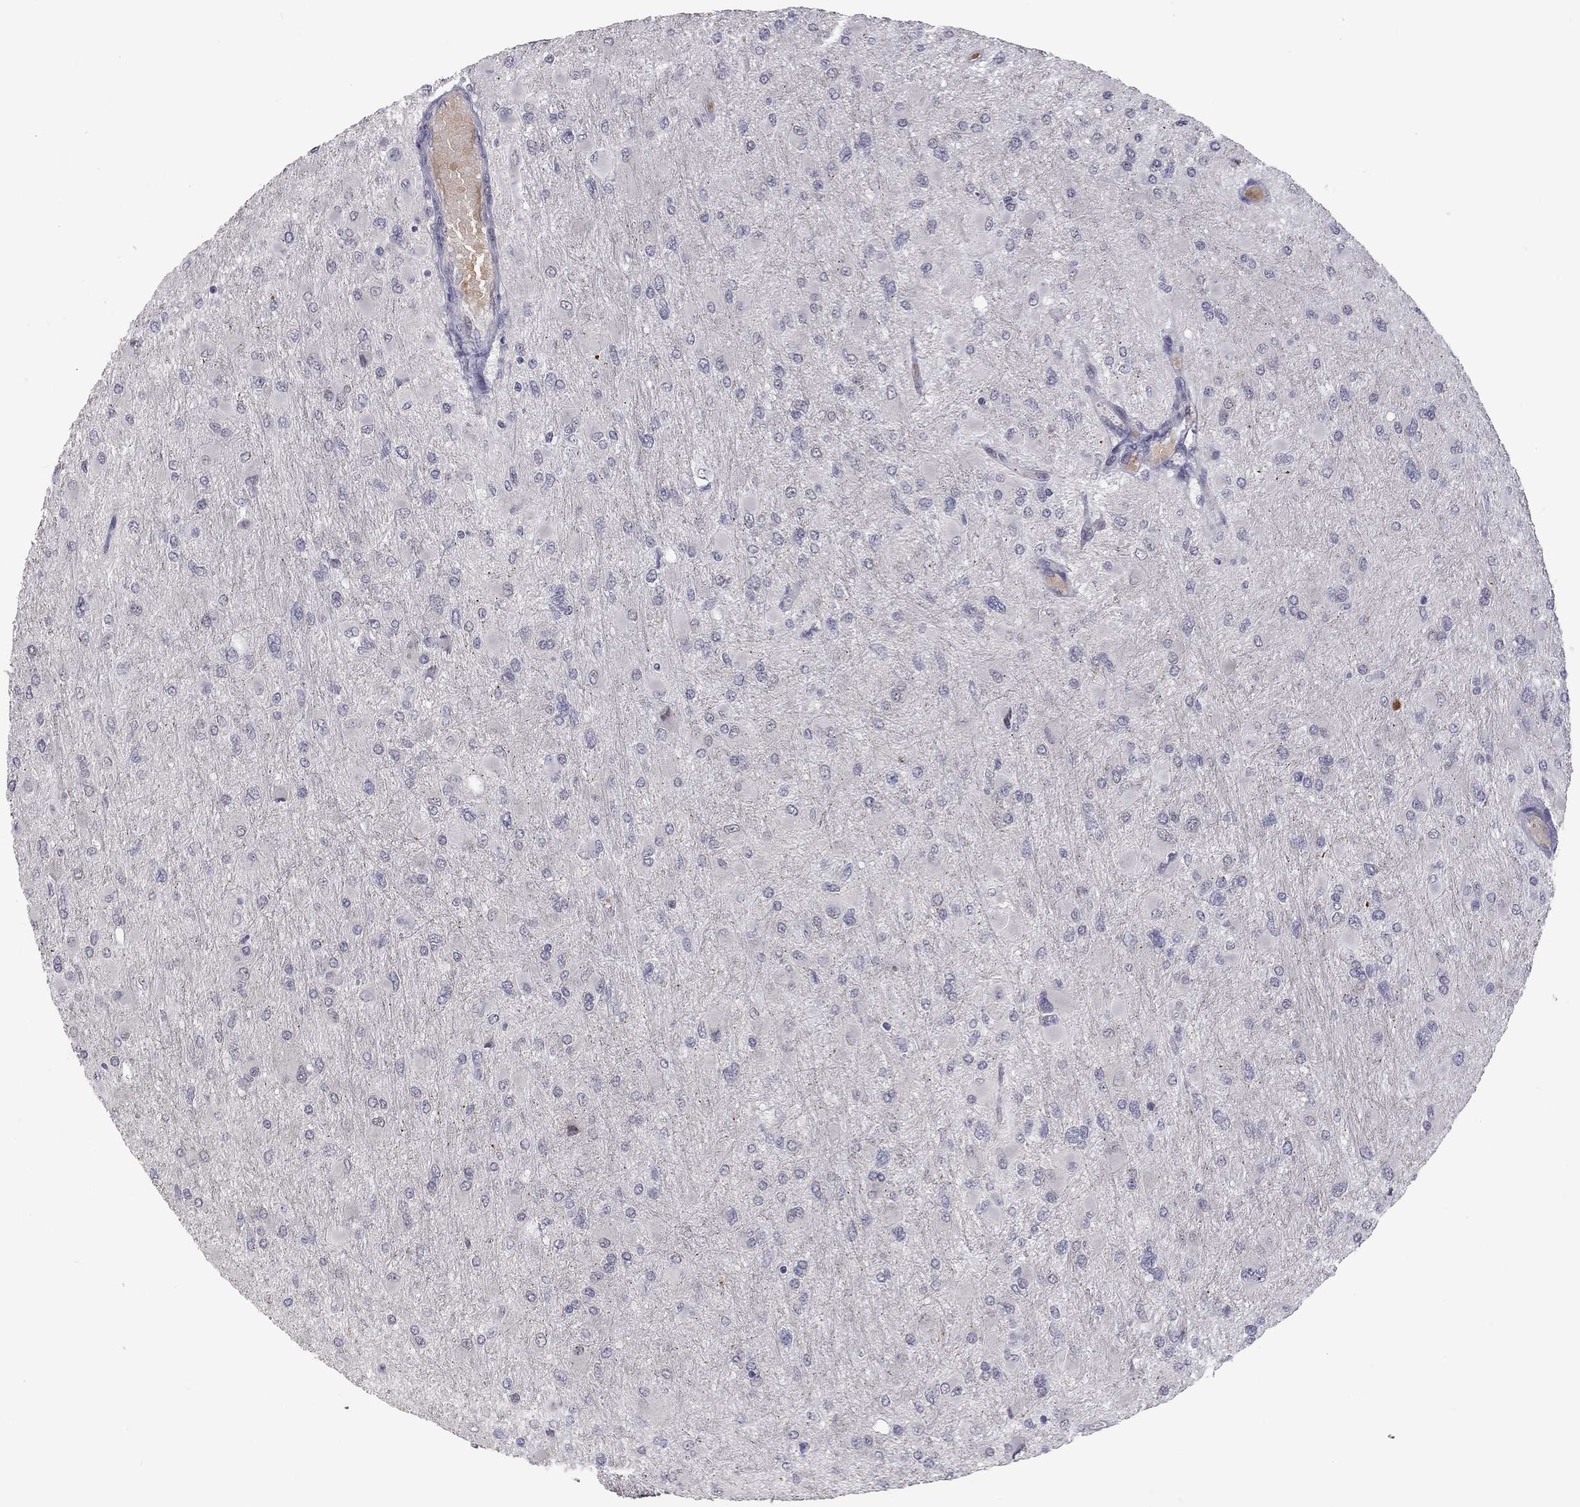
{"staining": {"intensity": "negative", "quantity": "none", "location": "none"}, "tissue": "glioma", "cell_type": "Tumor cells", "image_type": "cancer", "snomed": [{"axis": "morphology", "description": "Glioma, malignant, High grade"}, {"axis": "topography", "description": "Cerebral cortex"}], "caption": "Tumor cells are negative for brown protein staining in glioma.", "gene": "MC3R", "patient": {"sex": "female", "age": 36}}